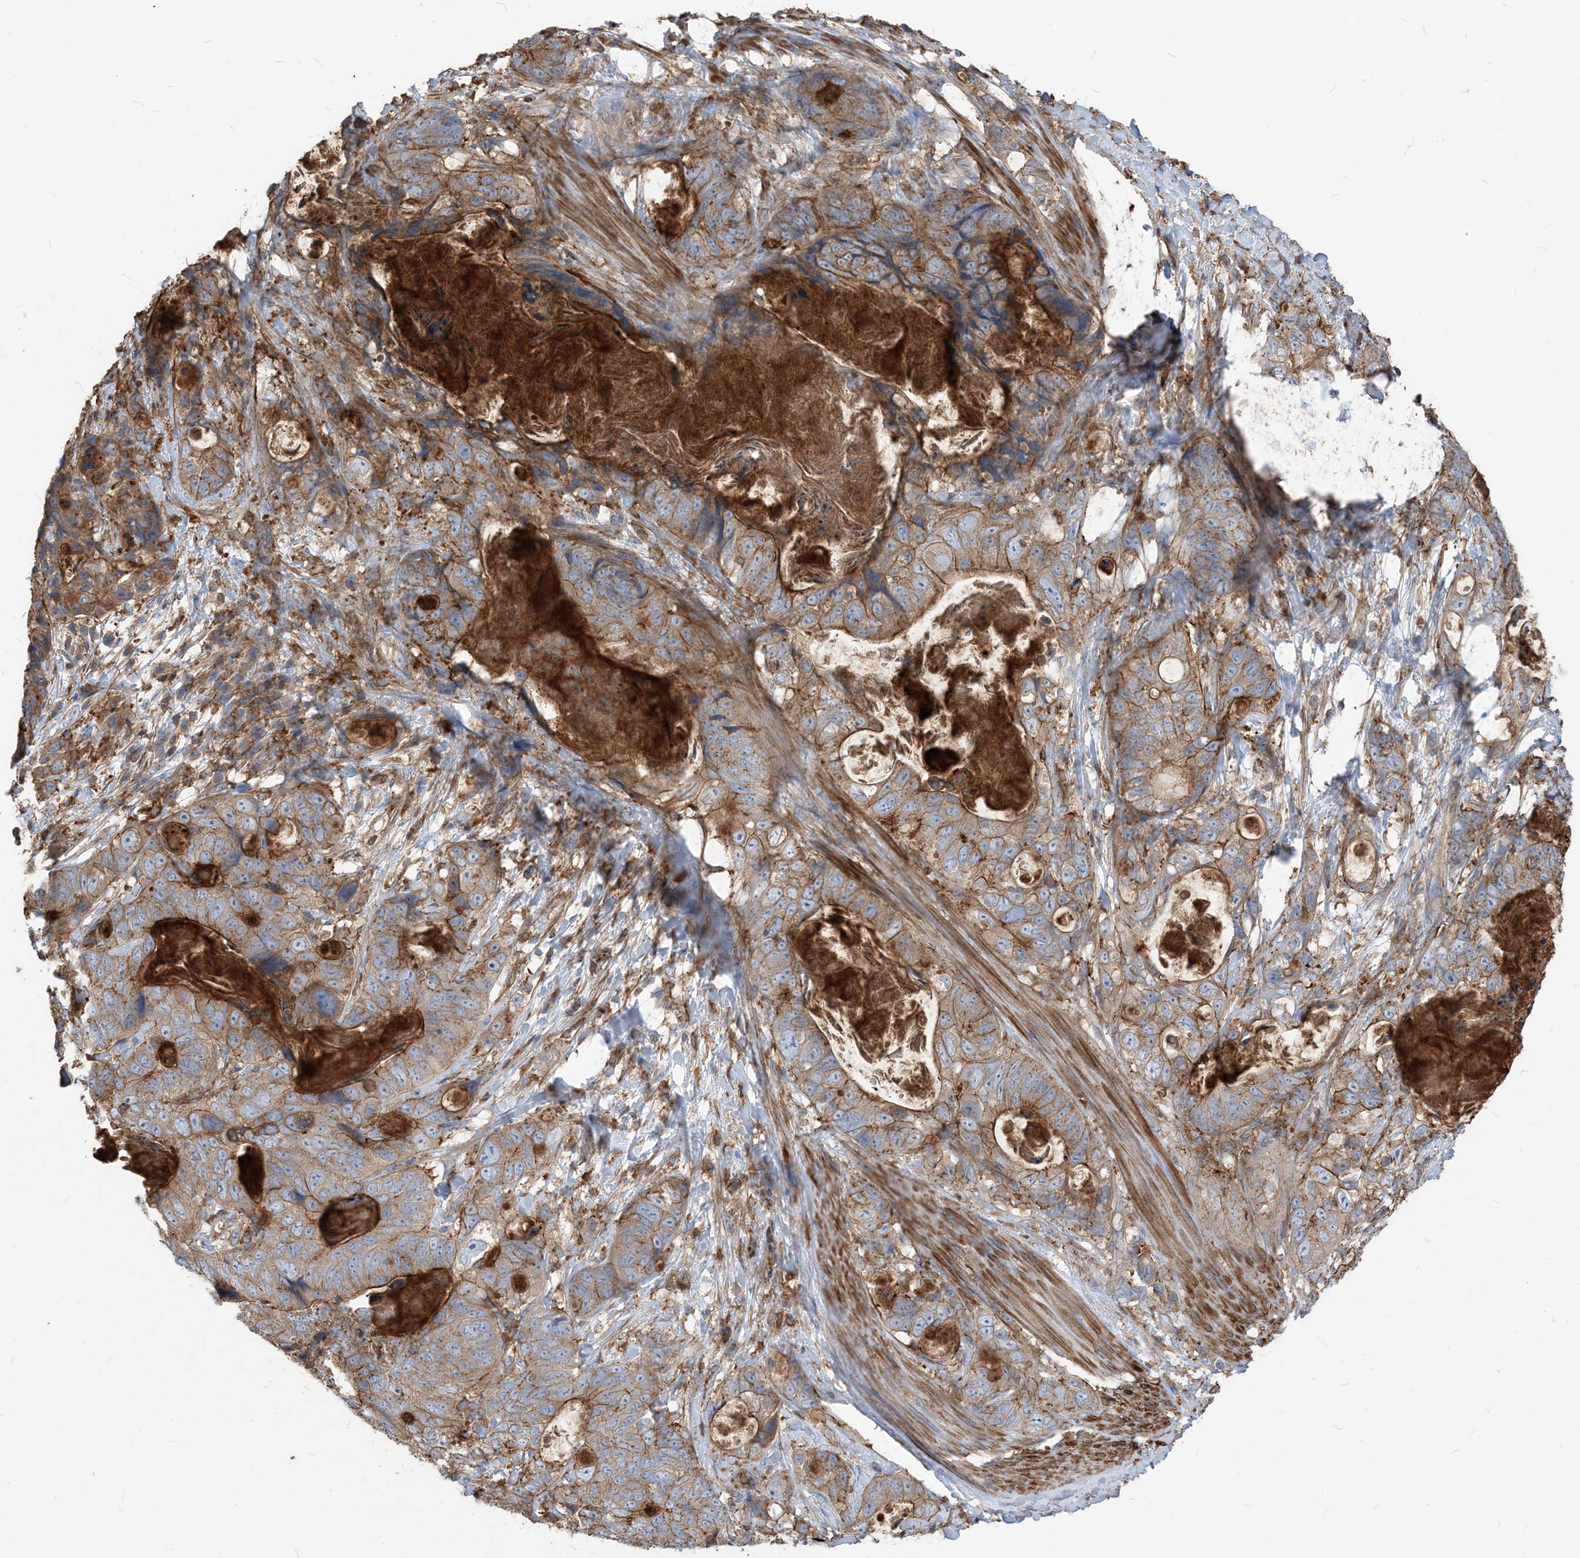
{"staining": {"intensity": "moderate", "quantity": "25%-75%", "location": "cytoplasmic/membranous"}, "tissue": "stomach cancer", "cell_type": "Tumor cells", "image_type": "cancer", "snomed": [{"axis": "morphology", "description": "Normal tissue, NOS"}, {"axis": "morphology", "description": "Adenocarcinoma, NOS"}, {"axis": "topography", "description": "Stomach"}], "caption": "DAB immunohistochemical staining of stomach adenocarcinoma reveals moderate cytoplasmic/membranous protein positivity in about 25%-75% of tumor cells.", "gene": "PARVG", "patient": {"sex": "female", "age": 89}}